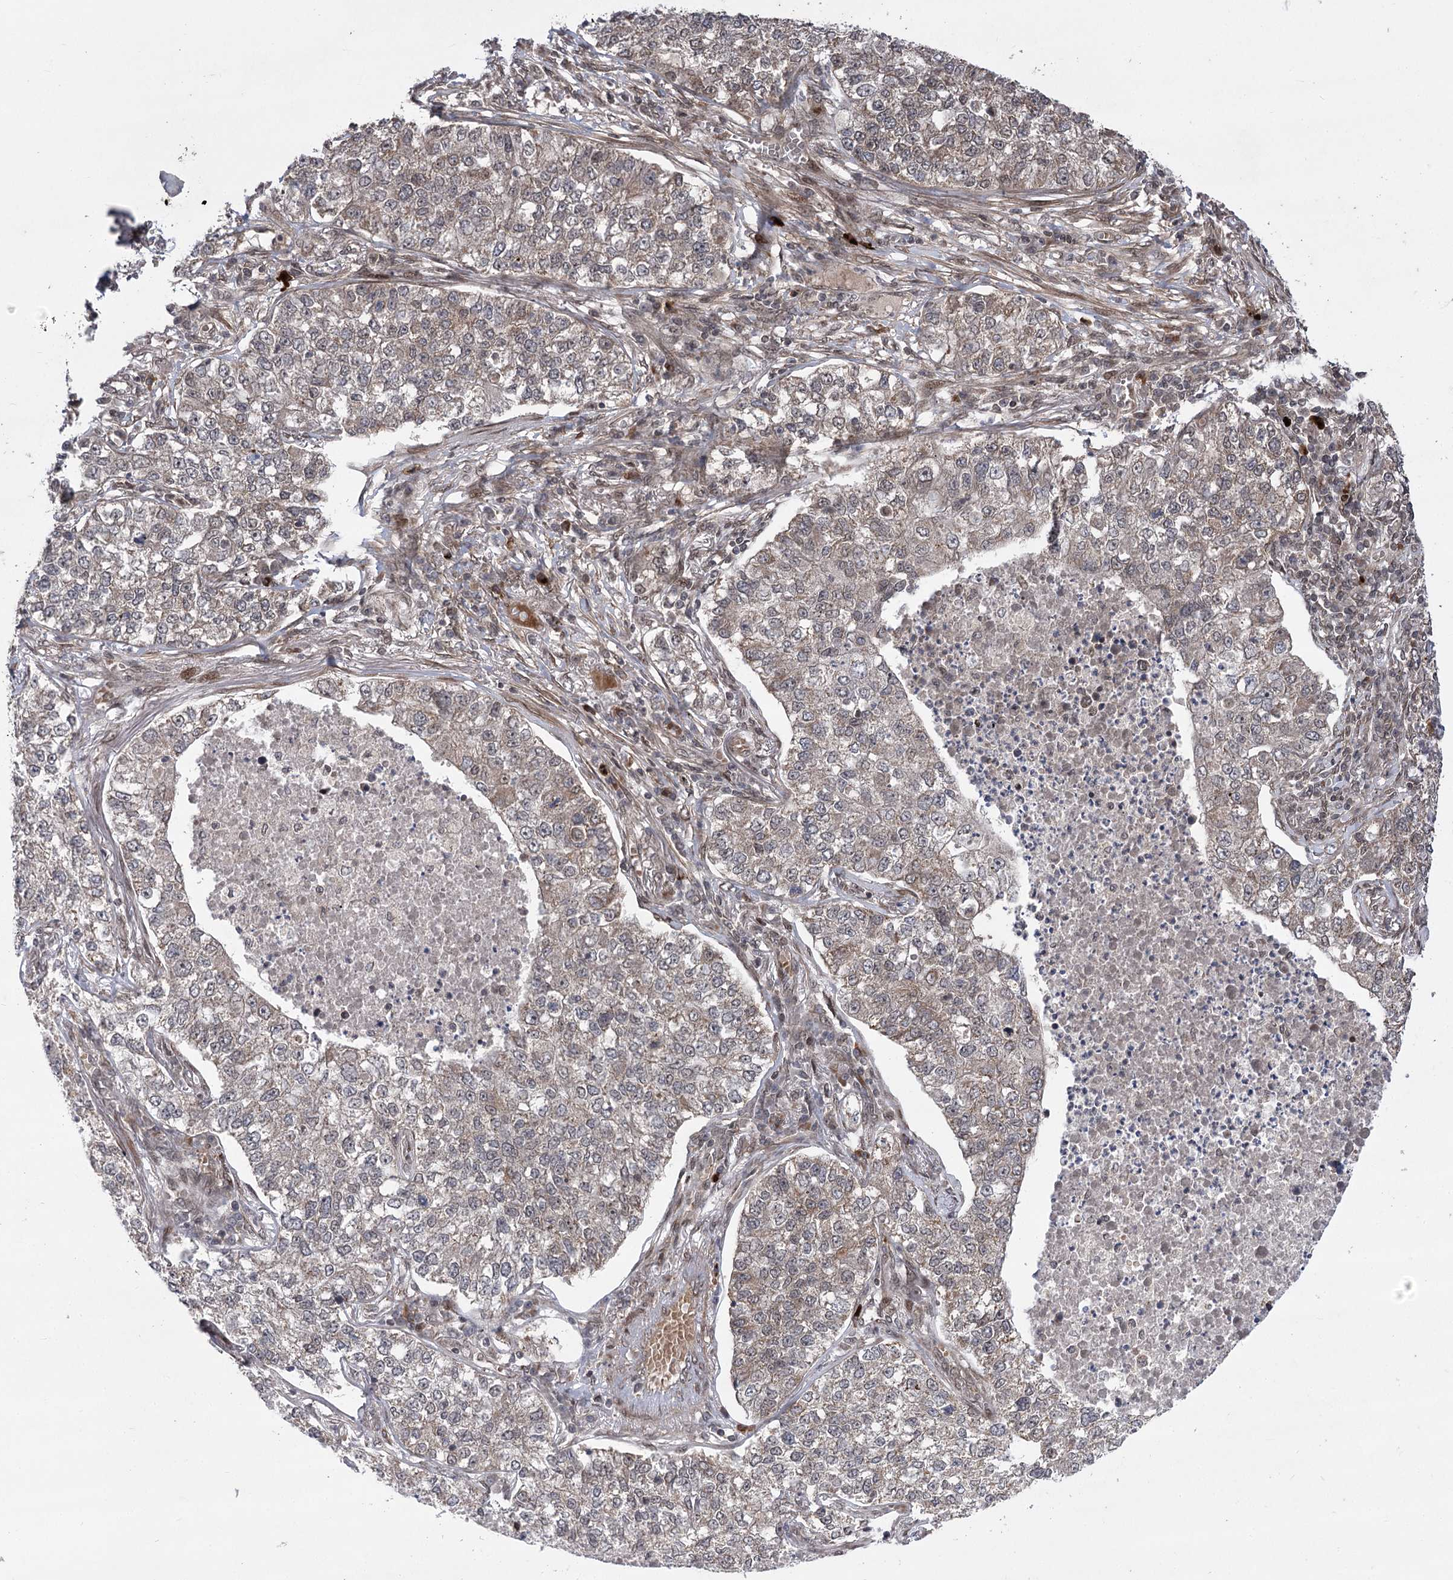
{"staining": {"intensity": "weak", "quantity": "<25%", "location": "cytoplasmic/membranous"}, "tissue": "lung cancer", "cell_type": "Tumor cells", "image_type": "cancer", "snomed": [{"axis": "morphology", "description": "Adenocarcinoma, NOS"}, {"axis": "topography", "description": "Lung"}], "caption": "High magnification brightfield microscopy of lung adenocarcinoma stained with DAB (brown) and counterstained with hematoxylin (blue): tumor cells show no significant expression.", "gene": "TENM2", "patient": {"sex": "male", "age": 49}}